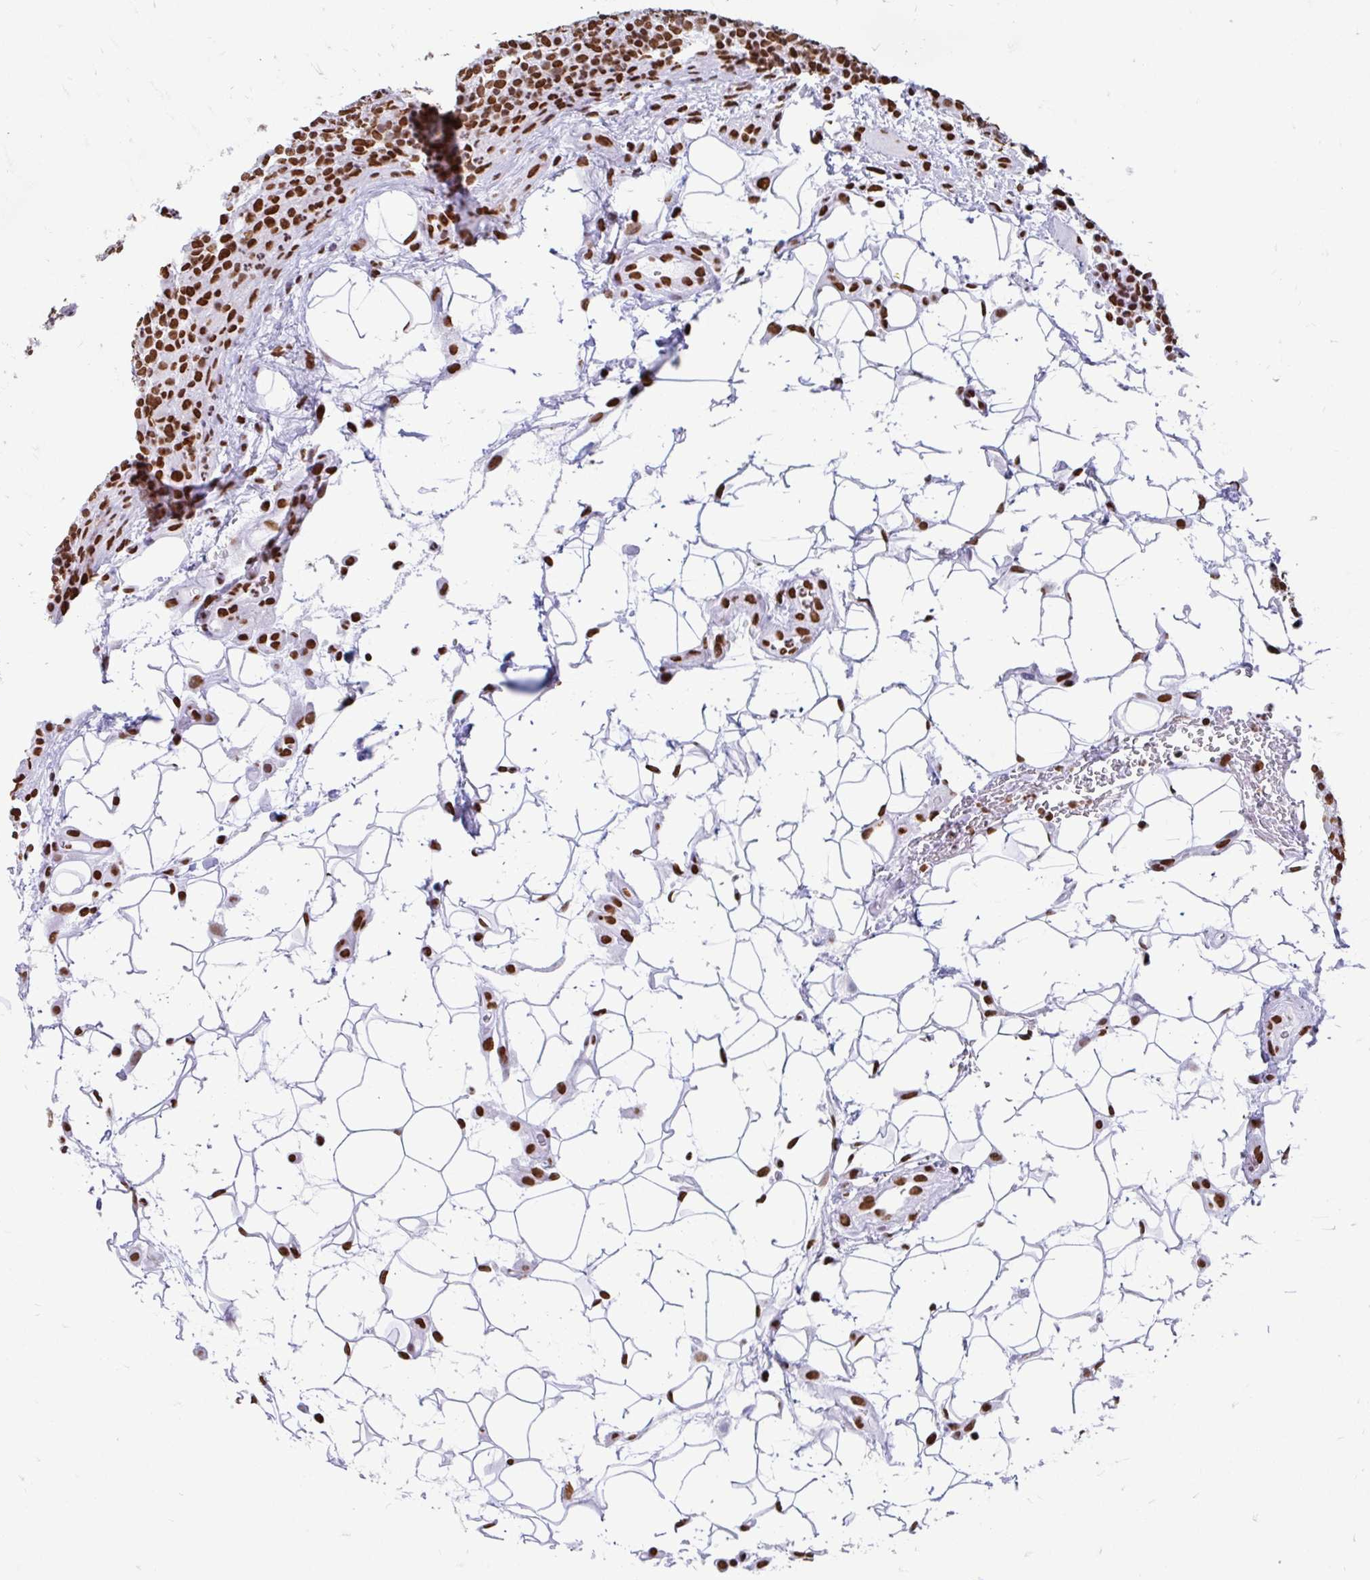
{"staining": {"intensity": "strong", "quantity": ">75%", "location": "nuclear"}, "tissue": "lymphoma", "cell_type": "Tumor cells", "image_type": "cancer", "snomed": [{"axis": "morphology", "description": "Malignant lymphoma, non-Hodgkin's type, High grade"}, {"axis": "topography", "description": "Lymph node"}], "caption": "A micrograph showing strong nuclear staining in approximately >75% of tumor cells in malignant lymphoma, non-Hodgkin's type (high-grade), as visualized by brown immunohistochemical staining.", "gene": "KHDRBS1", "patient": {"sex": "male", "age": 54}}